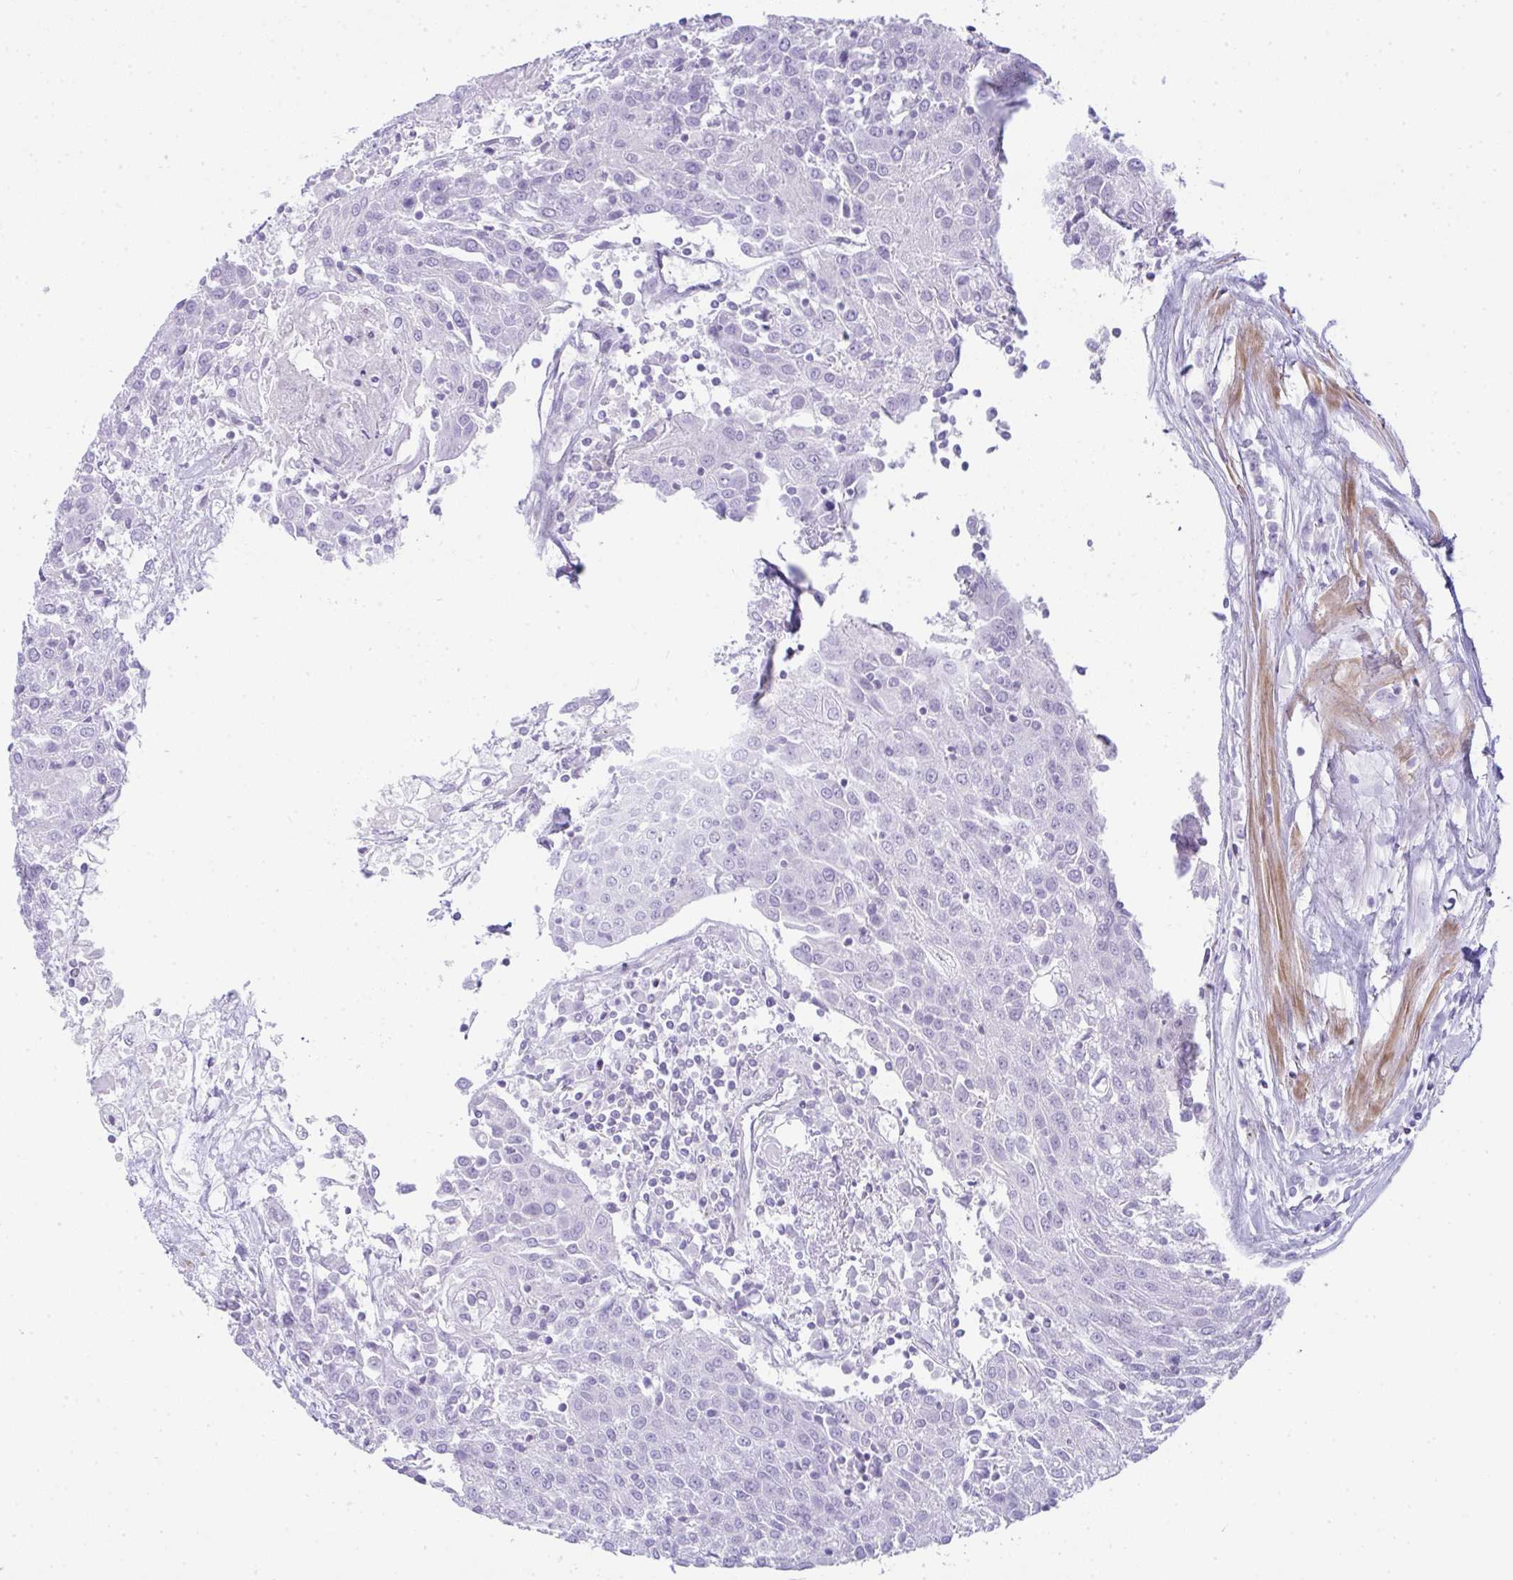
{"staining": {"intensity": "negative", "quantity": "none", "location": "none"}, "tissue": "urothelial cancer", "cell_type": "Tumor cells", "image_type": "cancer", "snomed": [{"axis": "morphology", "description": "Urothelial carcinoma, High grade"}, {"axis": "topography", "description": "Urinary bladder"}], "caption": "Tumor cells are negative for brown protein staining in urothelial cancer.", "gene": "CDRT15", "patient": {"sex": "female", "age": 85}}